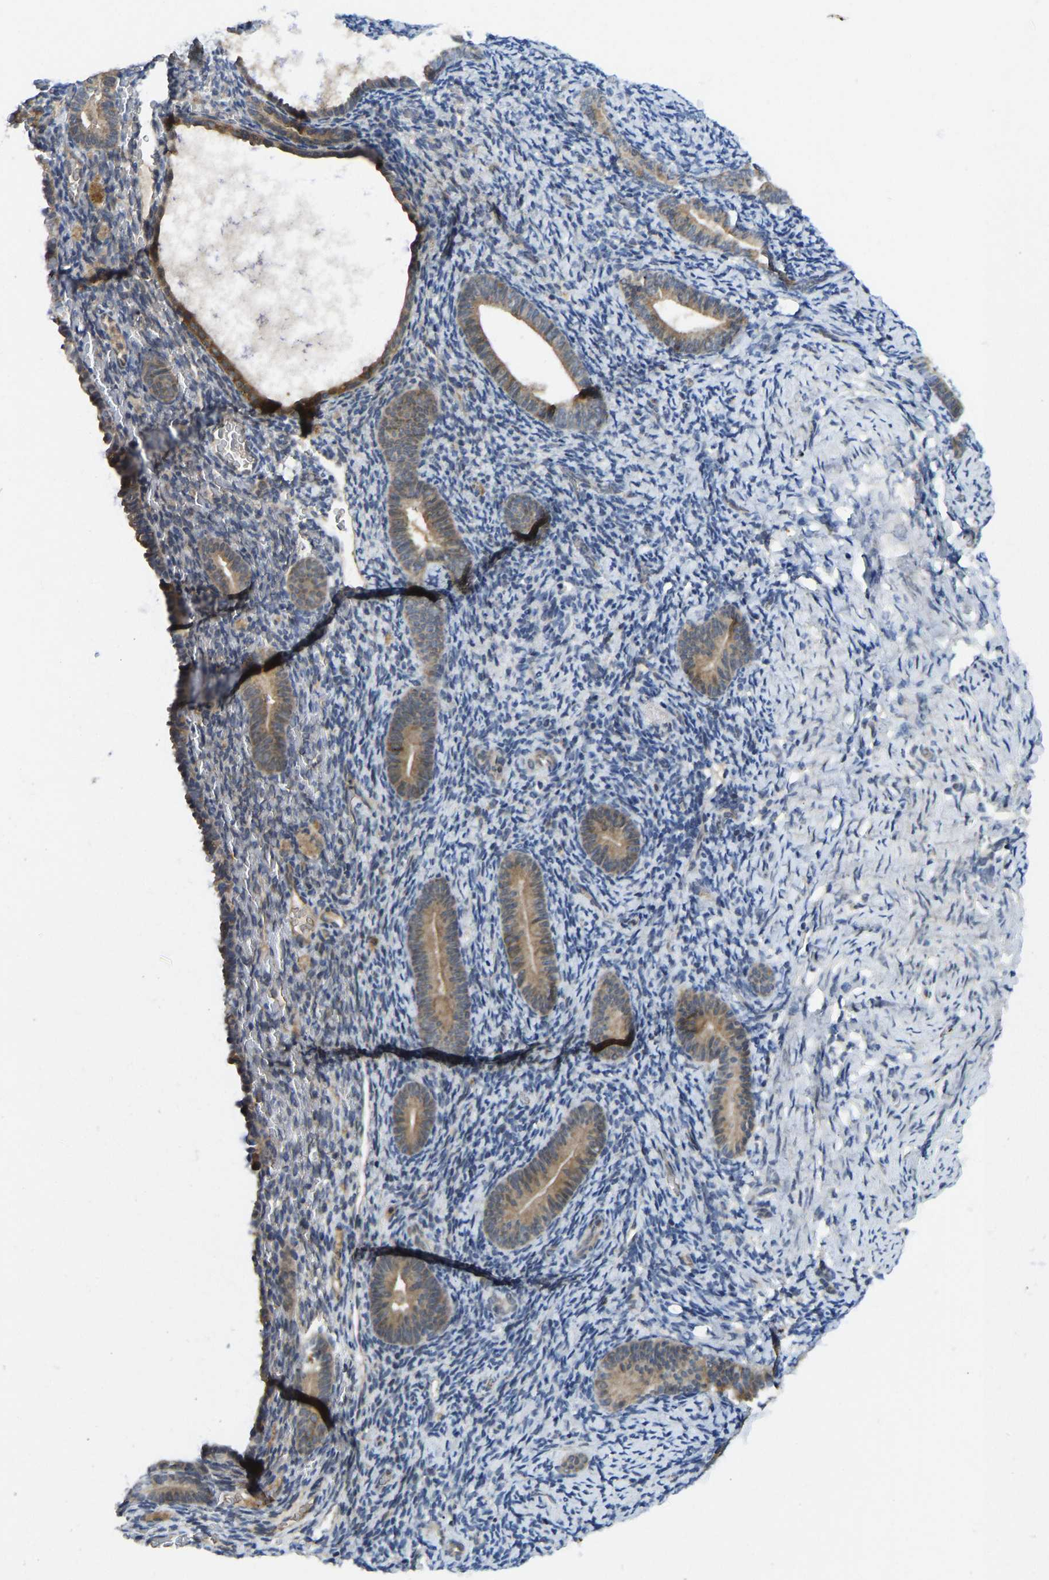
{"staining": {"intensity": "negative", "quantity": "none", "location": "none"}, "tissue": "endometrium", "cell_type": "Cells in endometrial stroma", "image_type": "normal", "snomed": [{"axis": "morphology", "description": "Normal tissue, NOS"}, {"axis": "topography", "description": "Endometrium"}], "caption": "DAB immunohistochemical staining of unremarkable human endometrium reveals no significant expression in cells in endometrial stroma.", "gene": "NDRG3", "patient": {"sex": "female", "age": 51}}